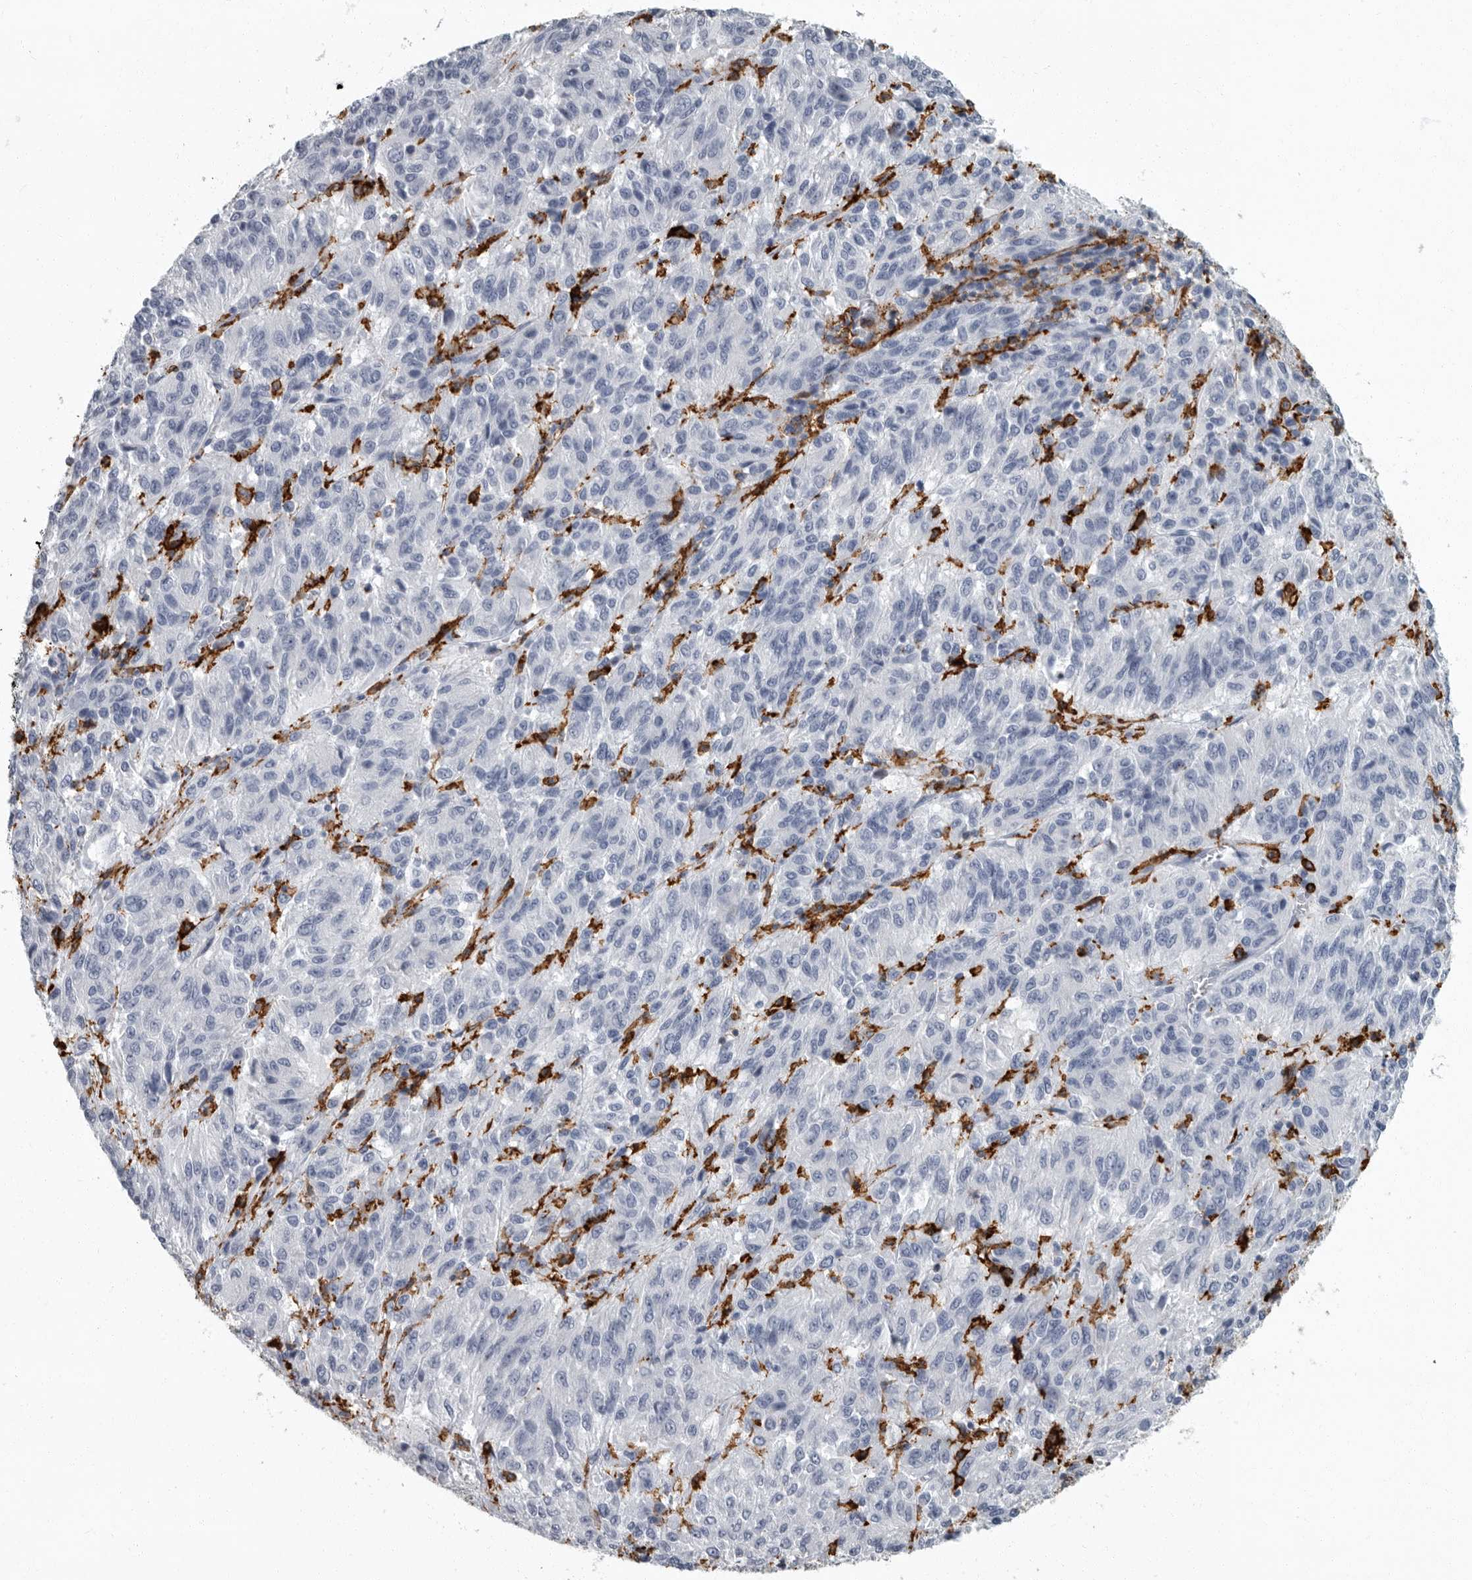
{"staining": {"intensity": "negative", "quantity": "none", "location": "none"}, "tissue": "melanoma", "cell_type": "Tumor cells", "image_type": "cancer", "snomed": [{"axis": "morphology", "description": "Malignant melanoma, Metastatic site"}, {"axis": "topography", "description": "Lung"}], "caption": "Image shows no protein positivity in tumor cells of melanoma tissue. (Stains: DAB immunohistochemistry with hematoxylin counter stain, Microscopy: brightfield microscopy at high magnification).", "gene": "FCER1G", "patient": {"sex": "male", "age": 64}}